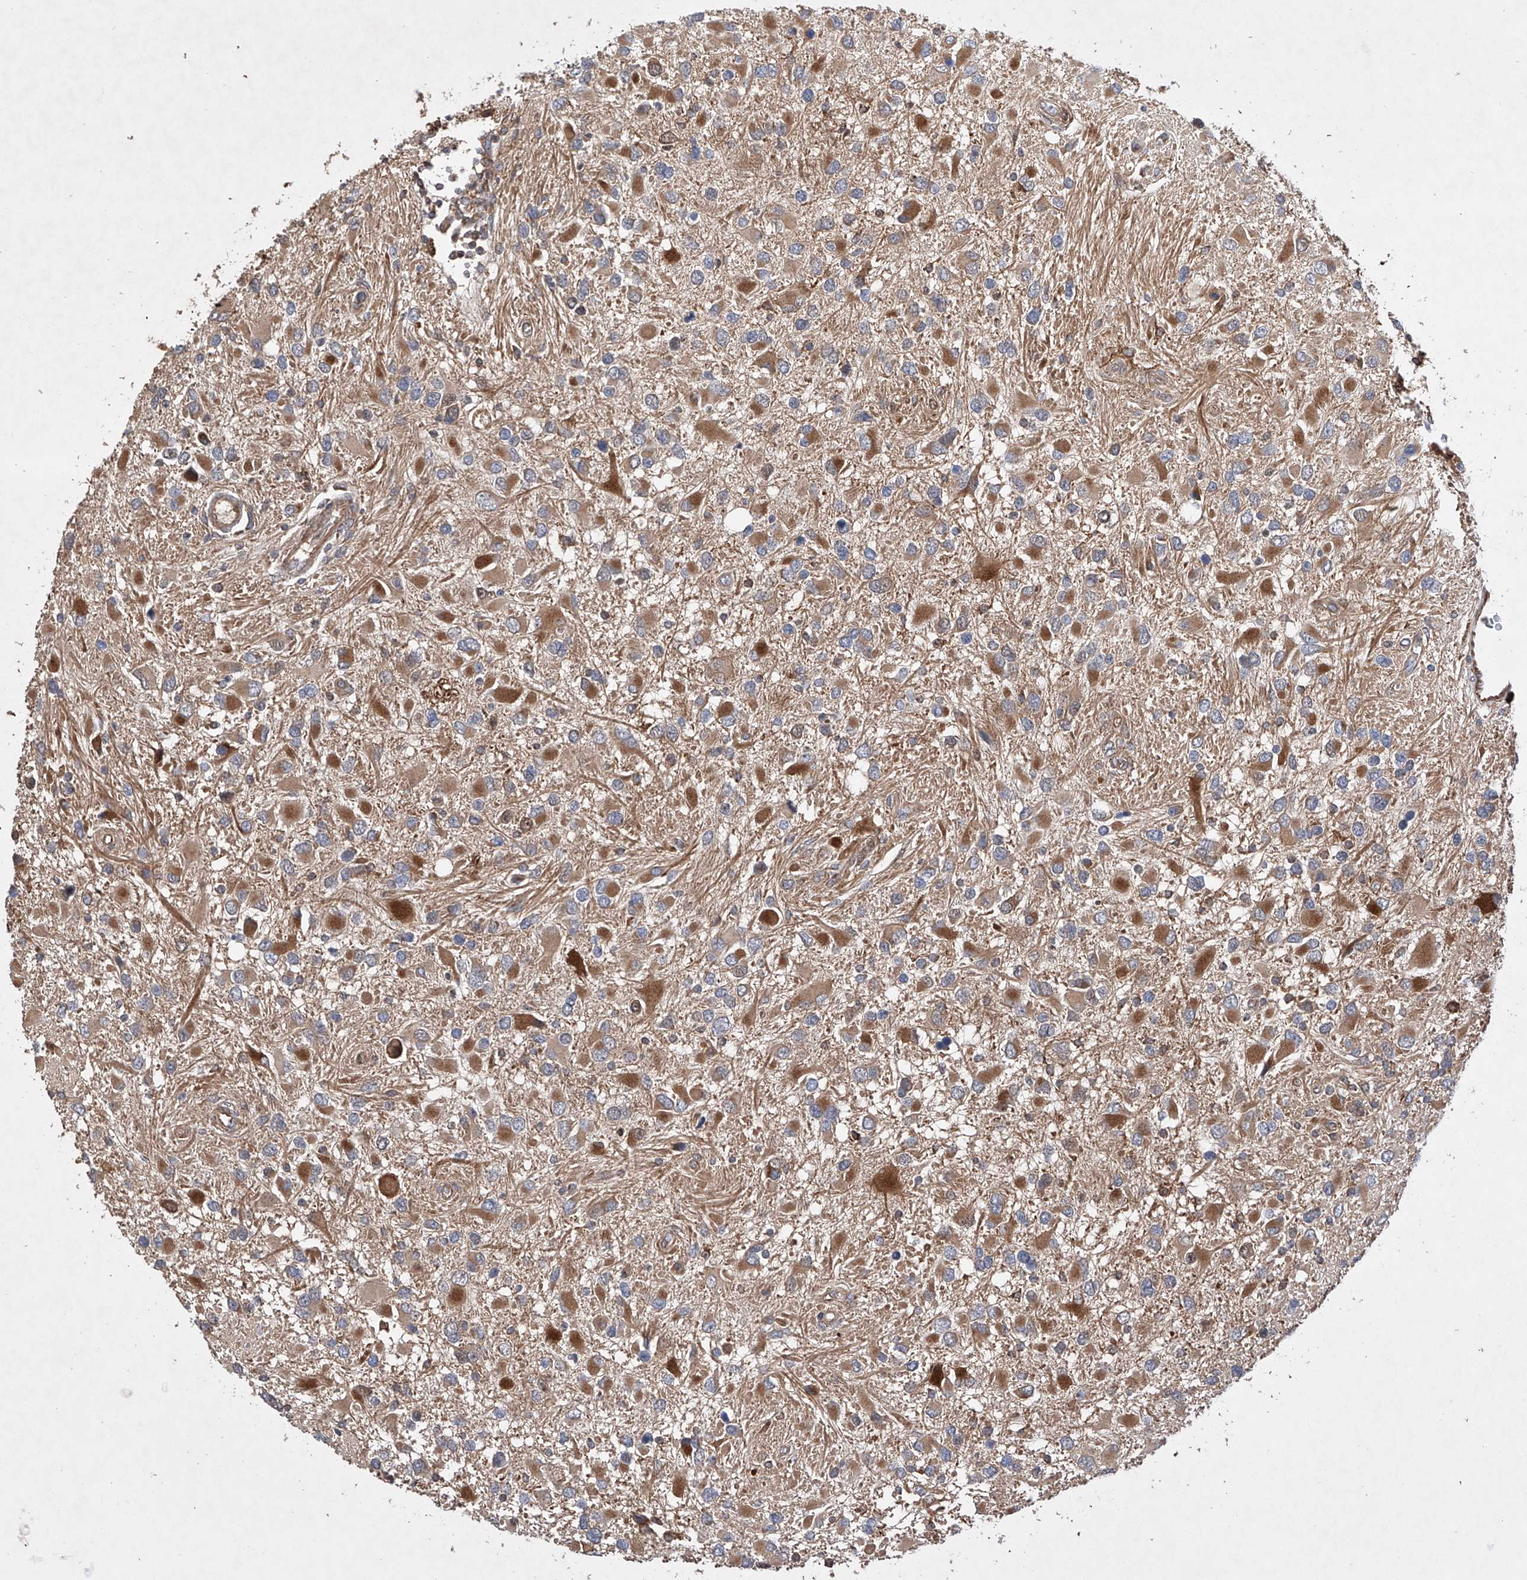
{"staining": {"intensity": "moderate", "quantity": ">75%", "location": "cytoplasmic/membranous"}, "tissue": "glioma", "cell_type": "Tumor cells", "image_type": "cancer", "snomed": [{"axis": "morphology", "description": "Glioma, malignant, High grade"}, {"axis": "topography", "description": "Brain"}], "caption": "This photomicrograph exhibits malignant glioma (high-grade) stained with immunohistochemistry to label a protein in brown. The cytoplasmic/membranous of tumor cells show moderate positivity for the protein. Nuclei are counter-stained blue.", "gene": "TIMM23", "patient": {"sex": "male", "age": 53}}